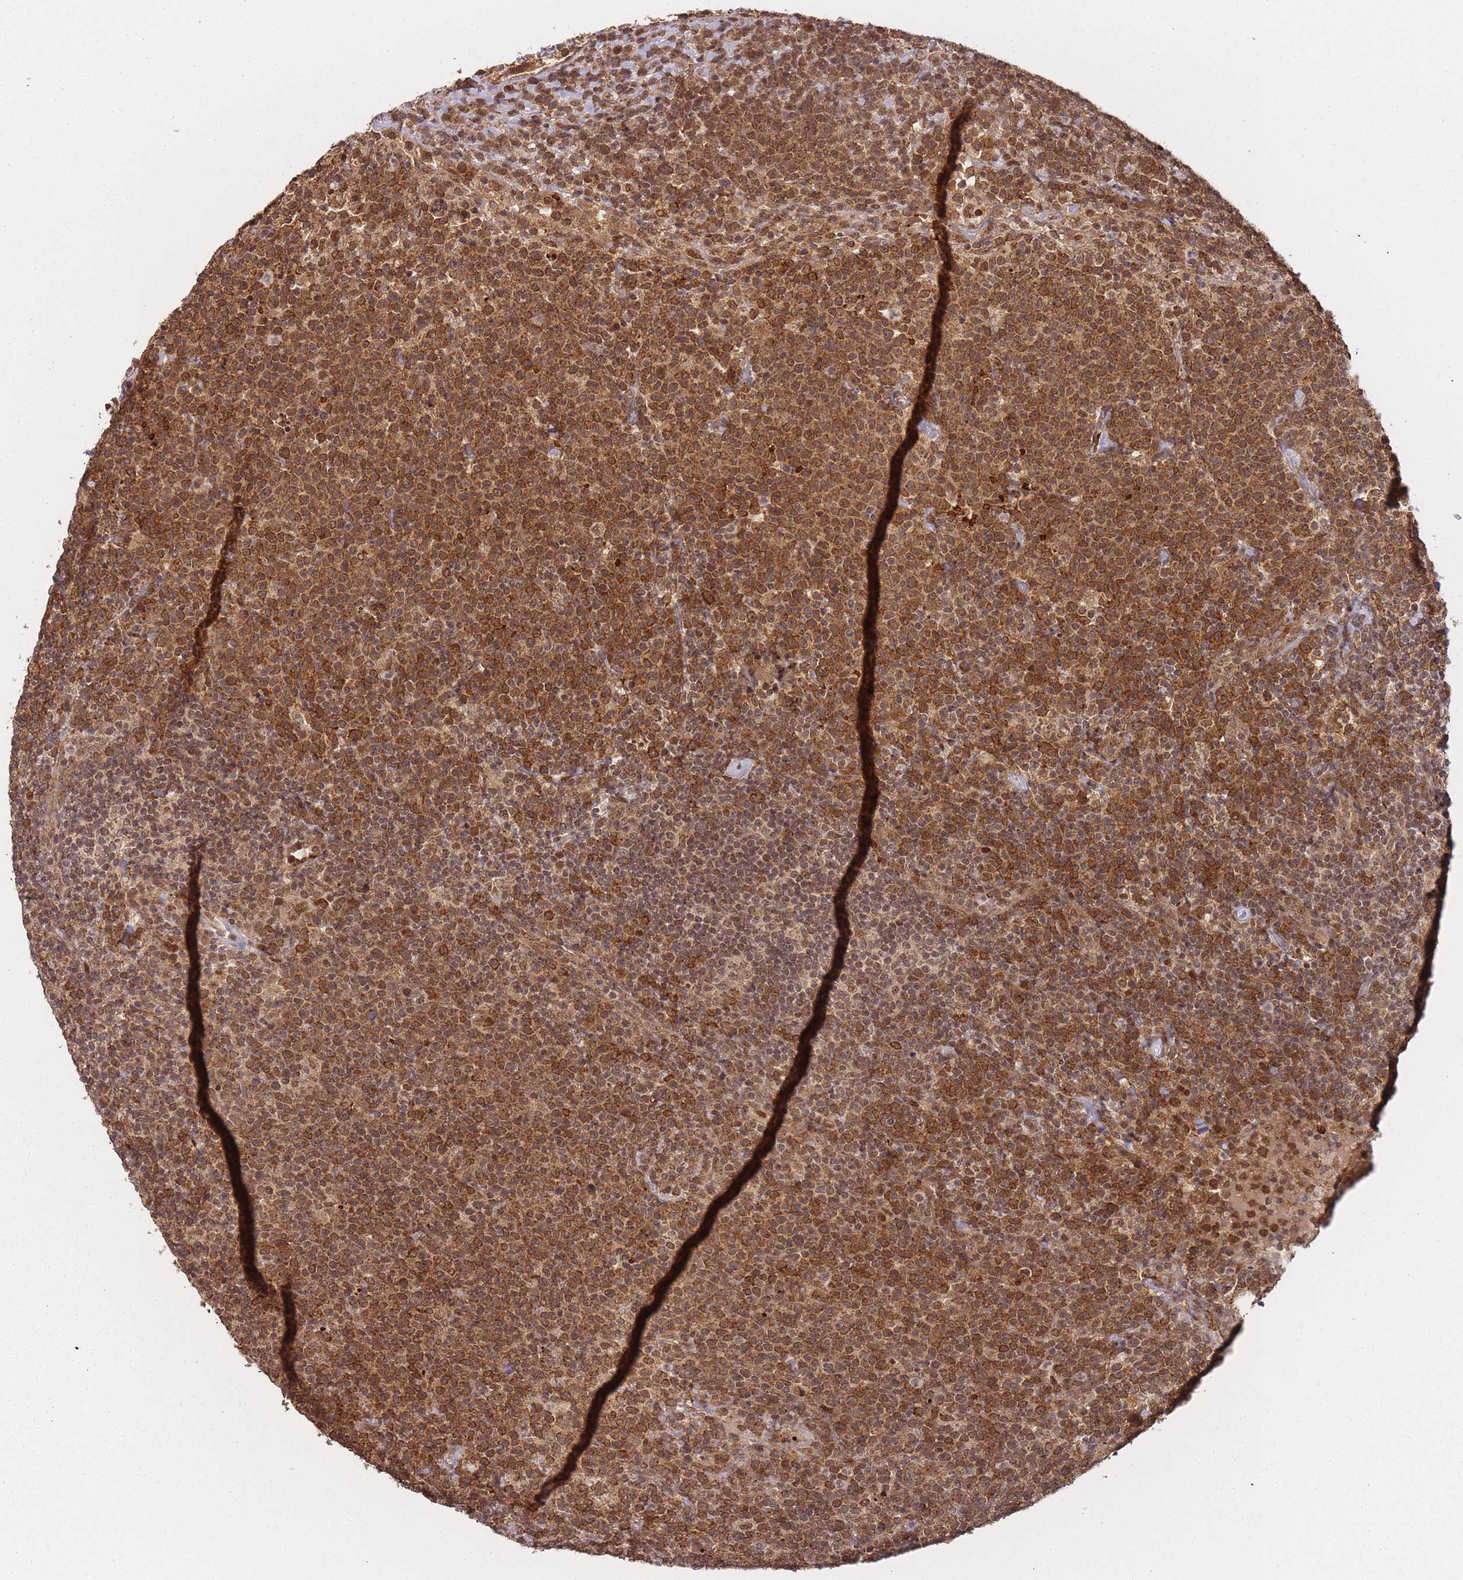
{"staining": {"intensity": "moderate", "quantity": ">75%", "location": "cytoplasmic/membranous,nuclear"}, "tissue": "lymphoma", "cell_type": "Tumor cells", "image_type": "cancer", "snomed": [{"axis": "morphology", "description": "Malignant lymphoma, non-Hodgkin's type, High grade"}, {"axis": "topography", "description": "Lymph node"}], "caption": "Tumor cells exhibit medium levels of moderate cytoplasmic/membranous and nuclear staining in about >75% of cells in human malignant lymphoma, non-Hodgkin's type (high-grade).", "gene": "ZNF497", "patient": {"sex": "male", "age": 61}}